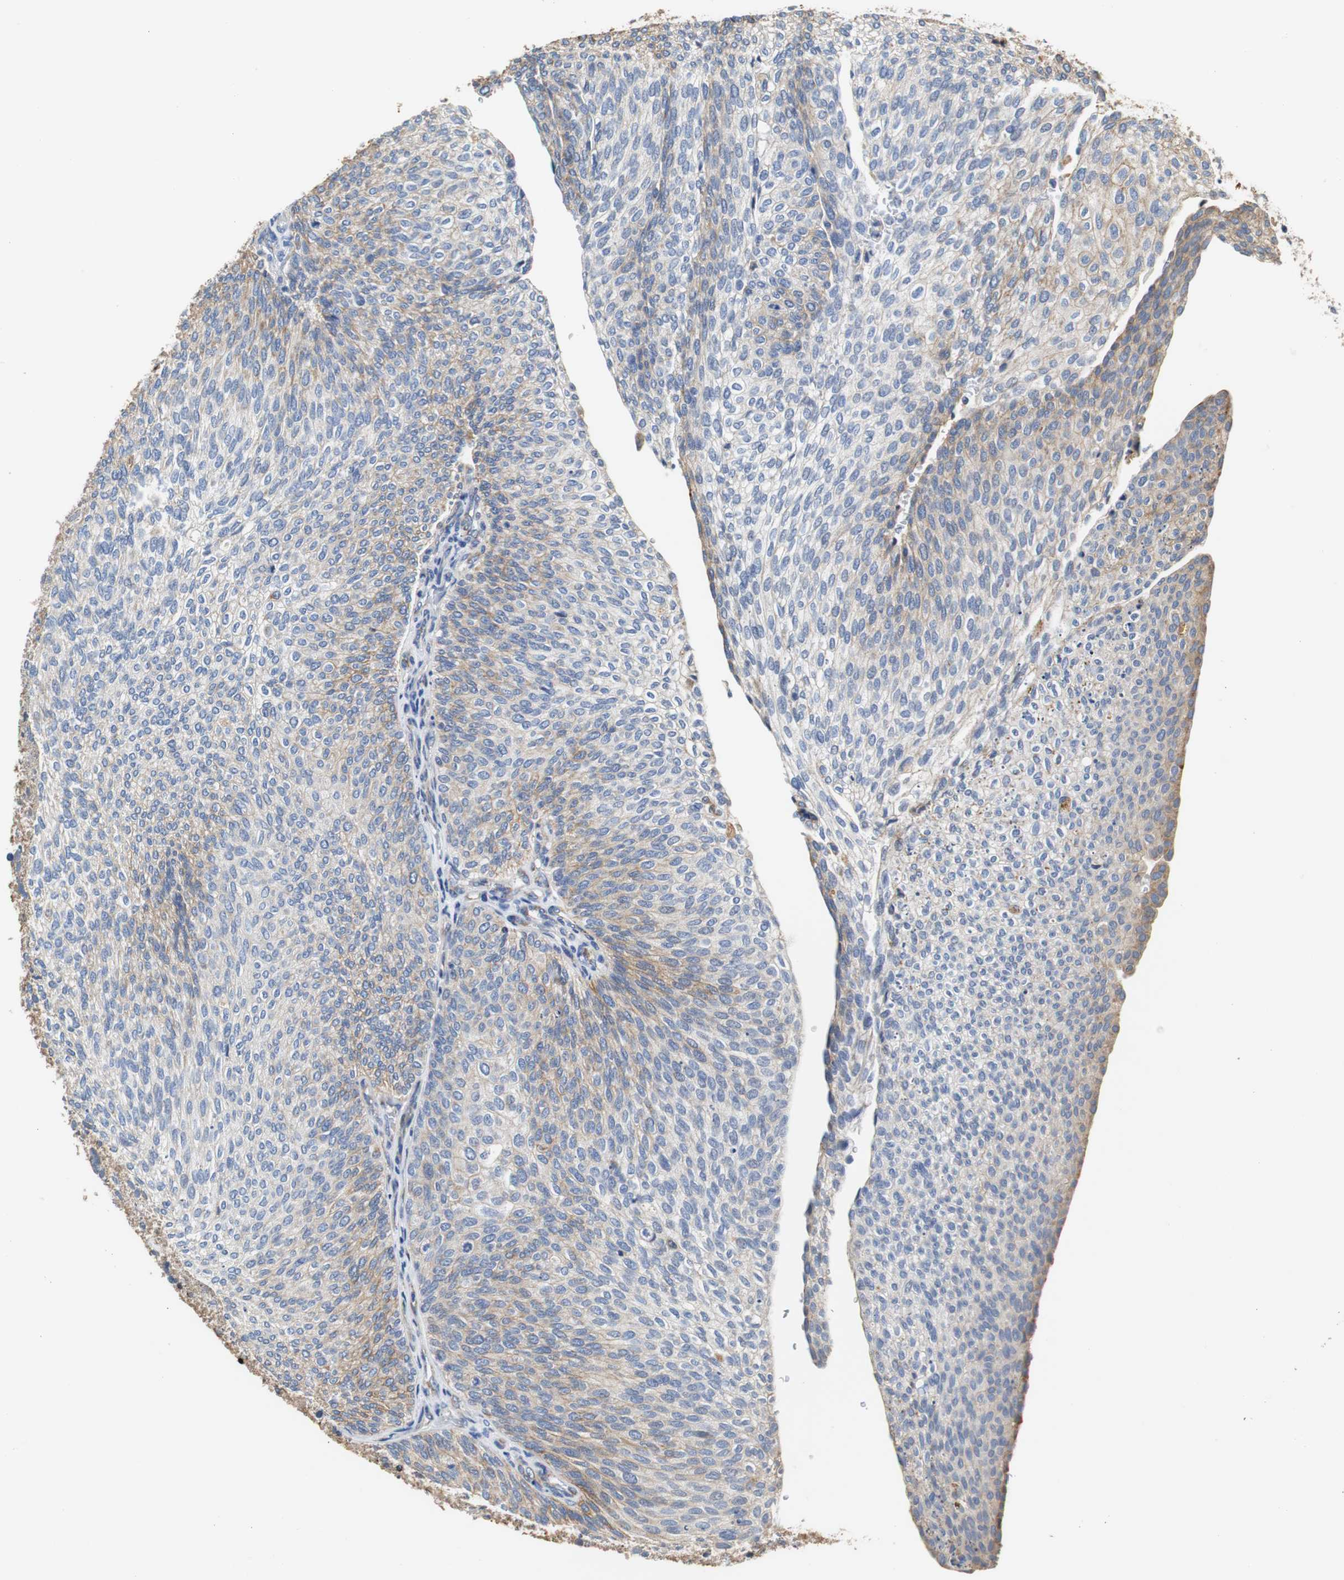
{"staining": {"intensity": "weak", "quantity": "25%-75%", "location": "cytoplasmic/membranous"}, "tissue": "urothelial cancer", "cell_type": "Tumor cells", "image_type": "cancer", "snomed": [{"axis": "morphology", "description": "Urothelial carcinoma, Low grade"}, {"axis": "topography", "description": "Urinary bladder"}], "caption": "Urothelial cancer stained with a brown dye displays weak cytoplasmic/membranous positive positivity in about 25%-75% of tumor cells.", "gene": "PCK1", "patient": {"sex": "female", "age": 79}}